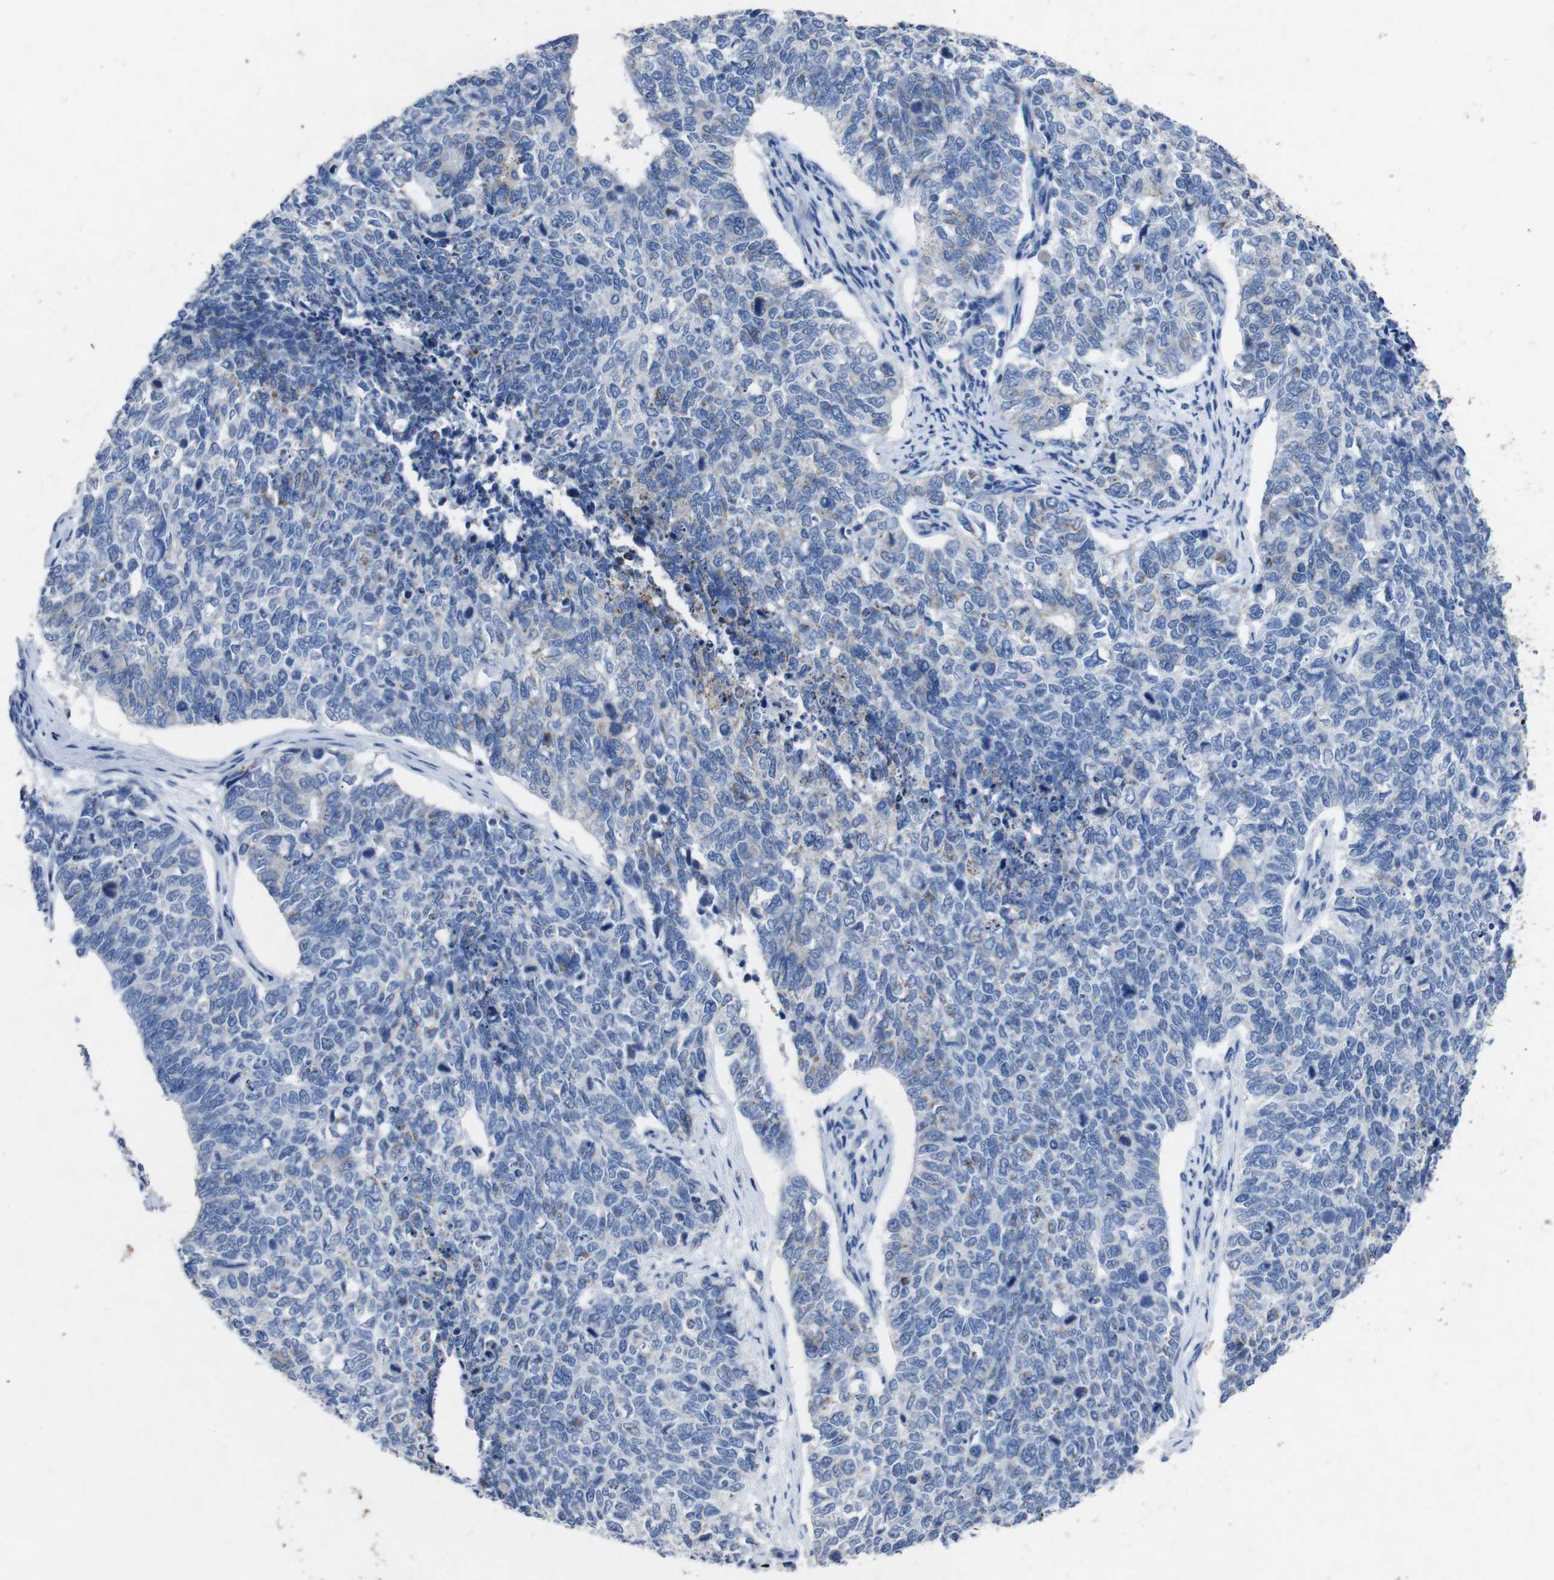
{"staining": {"intensity": "negative", "quantity": "none", "location": "none"}, "tissue": "cervical cancer", "cell_type": "Tumor cells", "image_type": "cancer", "snomed": [{"axis": "morphology", "description": "Squamous cell carcinoma, NOS"}, {"axis": "topography", "description": "Cervix"}], "caption": "Protein analysis of squamous cell carcinoma (cervical) shows no significant positivity in tumor cells. (Stains: DAB (3,3'-diaminobenzidine) IHC with hematoxylin counter stain, Microscopy: brightfield microscopy at high magnification).", "gene": "GJB2", "patient": {"sex": "female", "age": 63}}